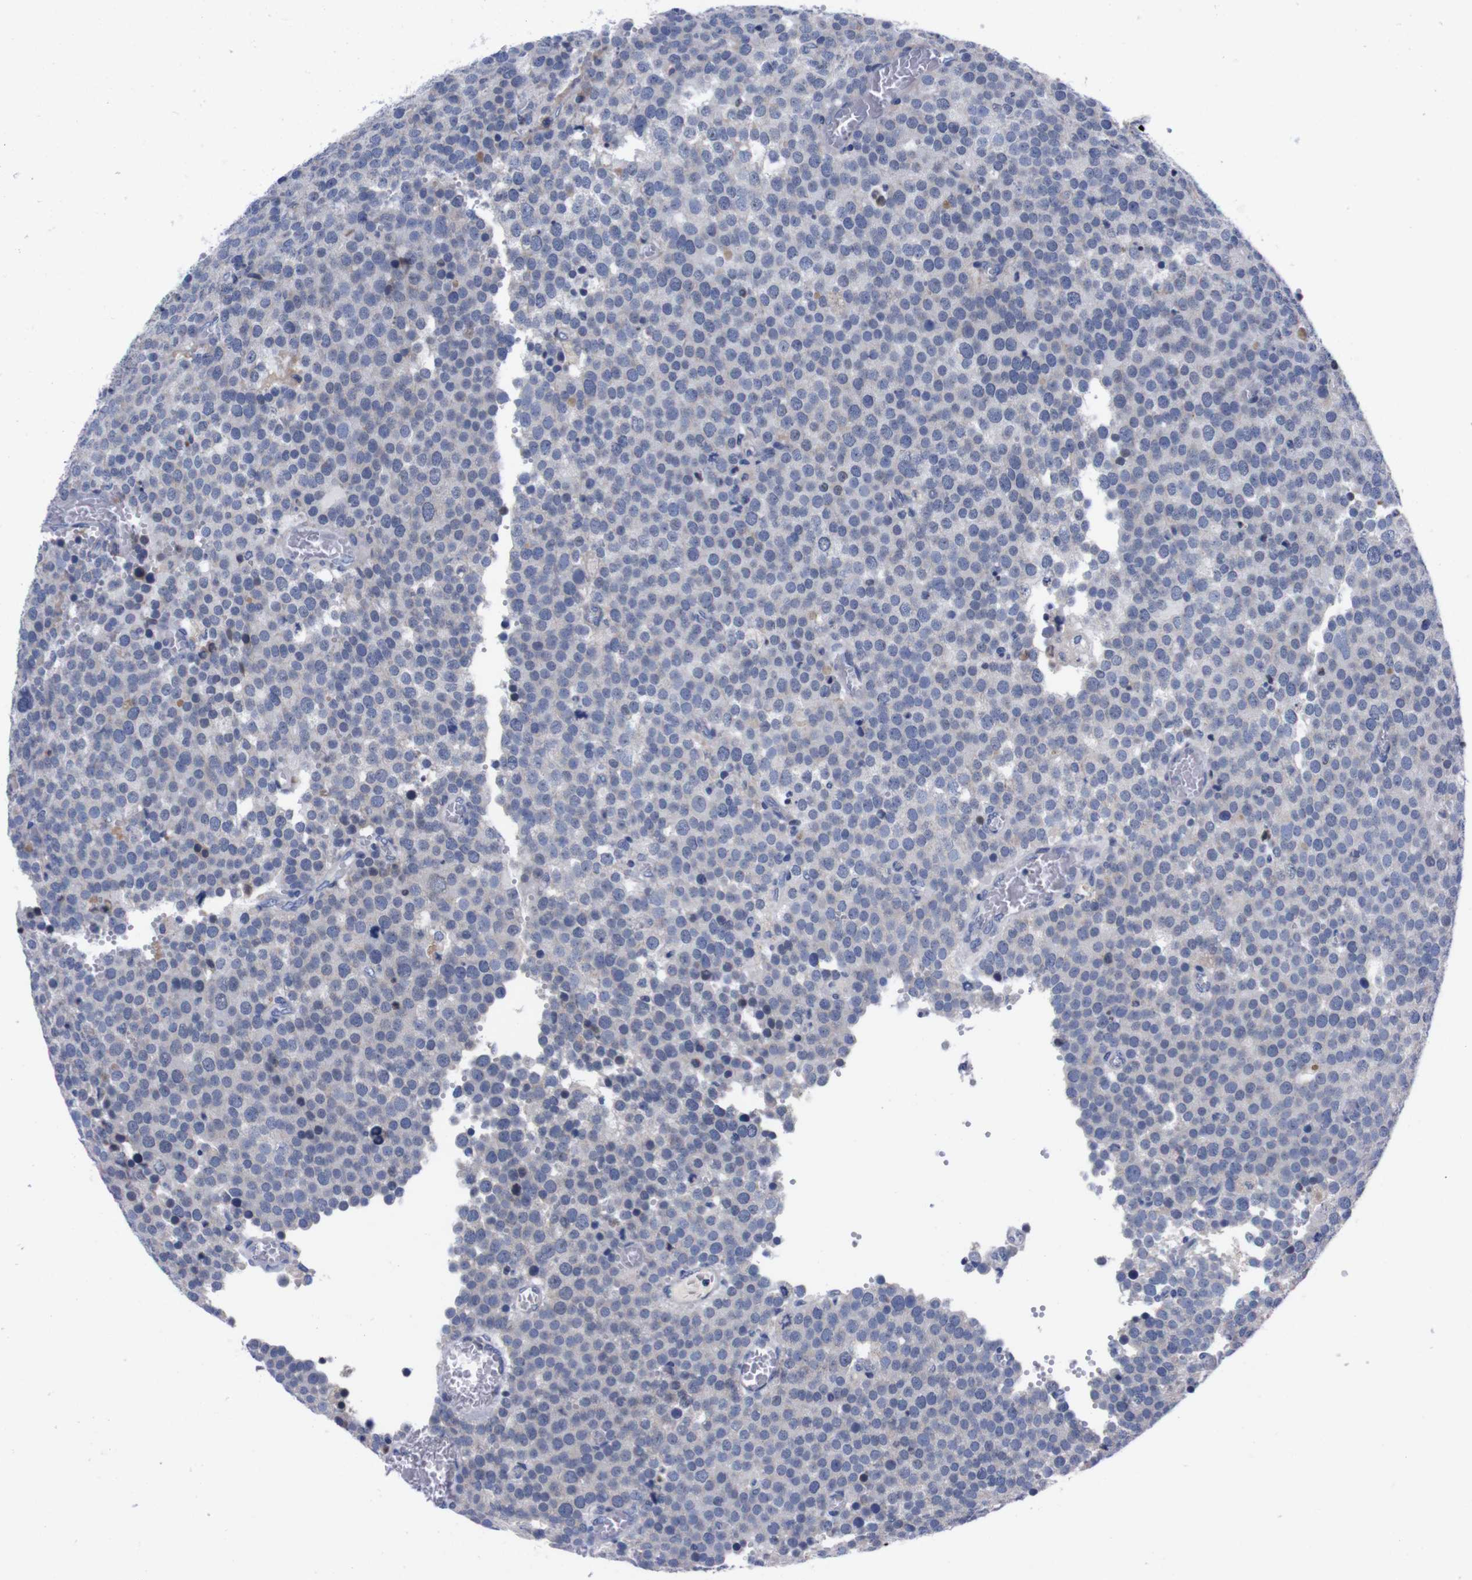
{"staining": {"intensity": "negative", "quantity": "none", "location": "none"}, "tissue": "testis cancer", "cell_type": "Tumor cells", "image_type": "cancer", "snomed": [{"axis": "morphology", "description": "Normal tissue, NOS"}, {"axis": "morphology", "description": "Seminoma, NOS"}, {"axis": "topography", "description": "Testis"}], "caption": "Protein analysis of seminoma (testis) exhibits no significant positivity in tumor cells.", "gene": "FAM210A", "patient": {"sex": "male", "age": 71}}